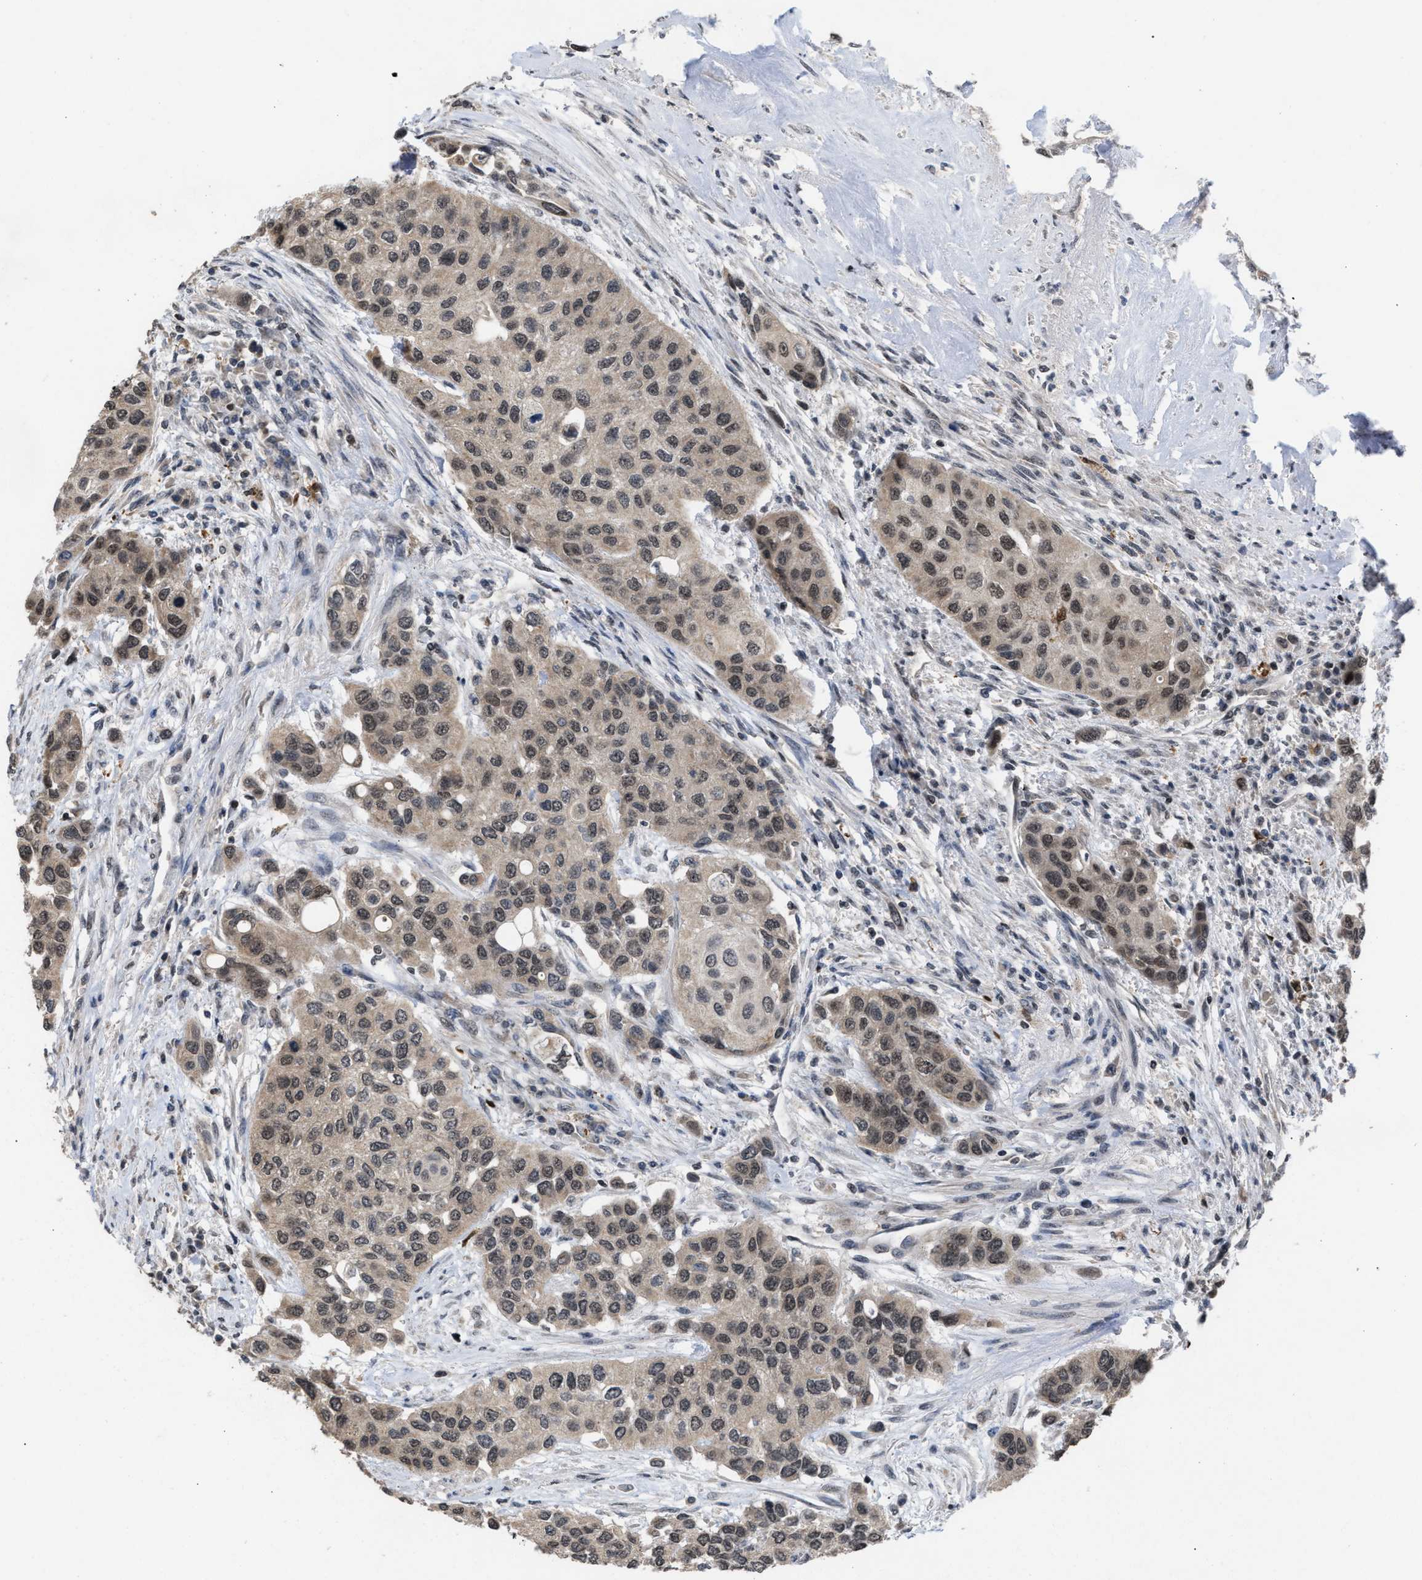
{"staining": {"intensity": "weak", "quantity": ">75%", "location": "nuclear"}, "tissue": "urothelial cancer", "cell_type": "Tumor cells", "image_type": "cancer", "snomed": [{"axis": "morphology", "description": "Urothelial carcinoma, High grade"}, {"axis": "topography", "description": "Urinary bladder"}], "caption": "High-grade urothelial carcinoma stained with a brown dye reveals weak nuclear positive staining in approximately >75% of tumor cells.", "gene": "C9orf78", "patient": {"sex": "female", "age": 56}}